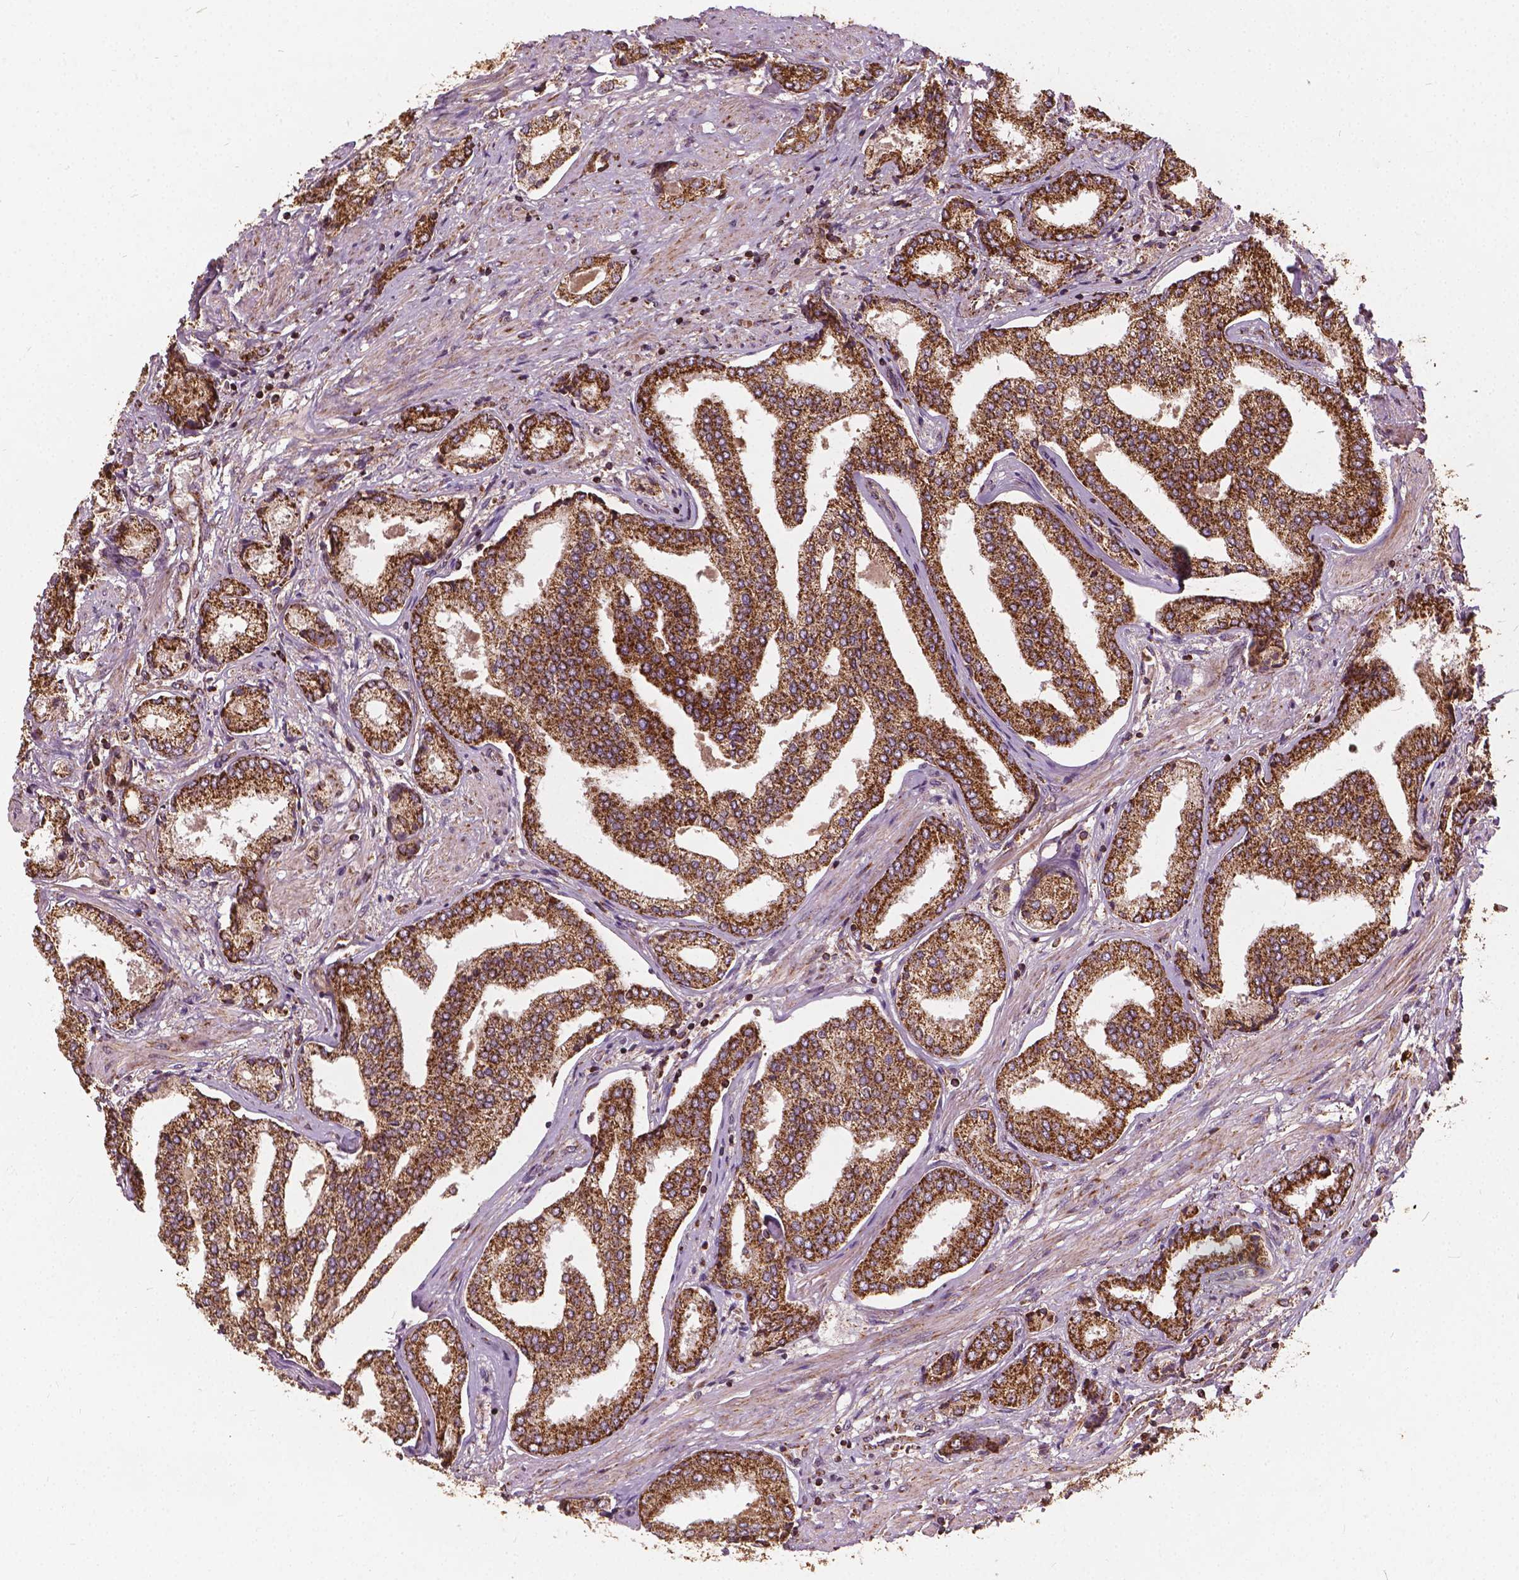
{"staining": {"intensity": "strong", "quantity": ">75%", "location": "cytoplasmic/membranous"}, "tissue": "prostate cancer", "cell_type": "Tumor cells", "image_type": "cancer", "snomed": [{"axis": "morphology", "description": "Adenocarcinoma, NOS"}, {"axis": "topography", "description": "Prostate"}], "caption": "Human prostate adenocarcinoma stained with a protein marker shows strong staining in tumor cells.", "gene": "UBXN2A", "patient": {"sex": "male", "age": 63}}